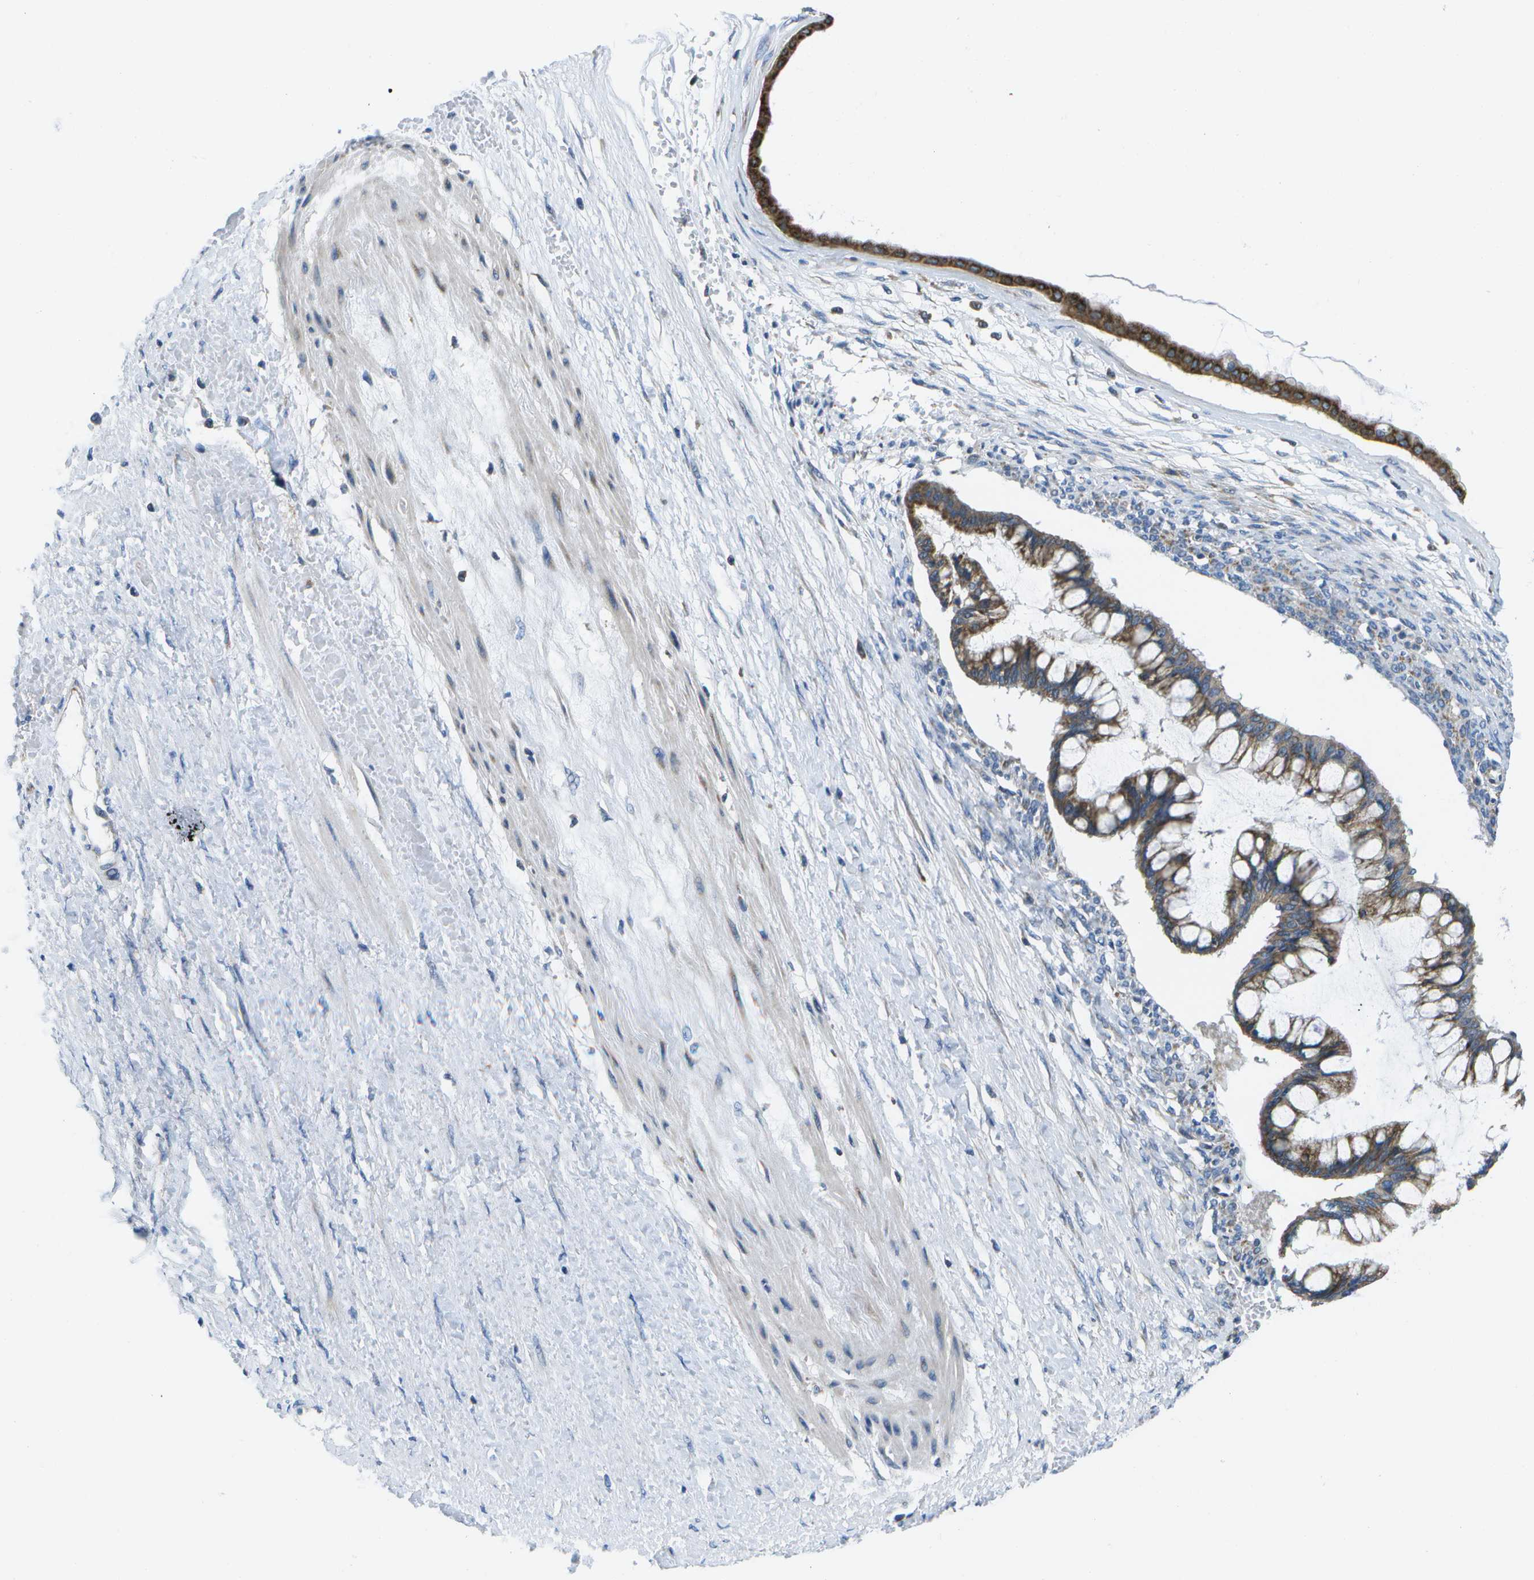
{"staining": {"intensity": "strong", "quantity": ">75%", "location": "cytoplasmic/membranous"}, "tissue": "ovarian cancer", "cell_type": "Tumor cells", "image_type": "cancer", "snomed": [{"axis": "morphology", "description": "Cystadenocarcinoma, mucinous, NOS"}, {"axis": "topography", "description": "Ovary"}], "caption": "Immunohistochemical staining of ovarian cancer (mucinous cystadenocarcinoma) reveals high levels of strong cytoplasmic/membranous protein staining in about >75% of tumor cells. (Brightfield microscopy of DAB IHC at high magnification).", "gene": "GDF5", "patient": {"sex": "female", "age": 73}}